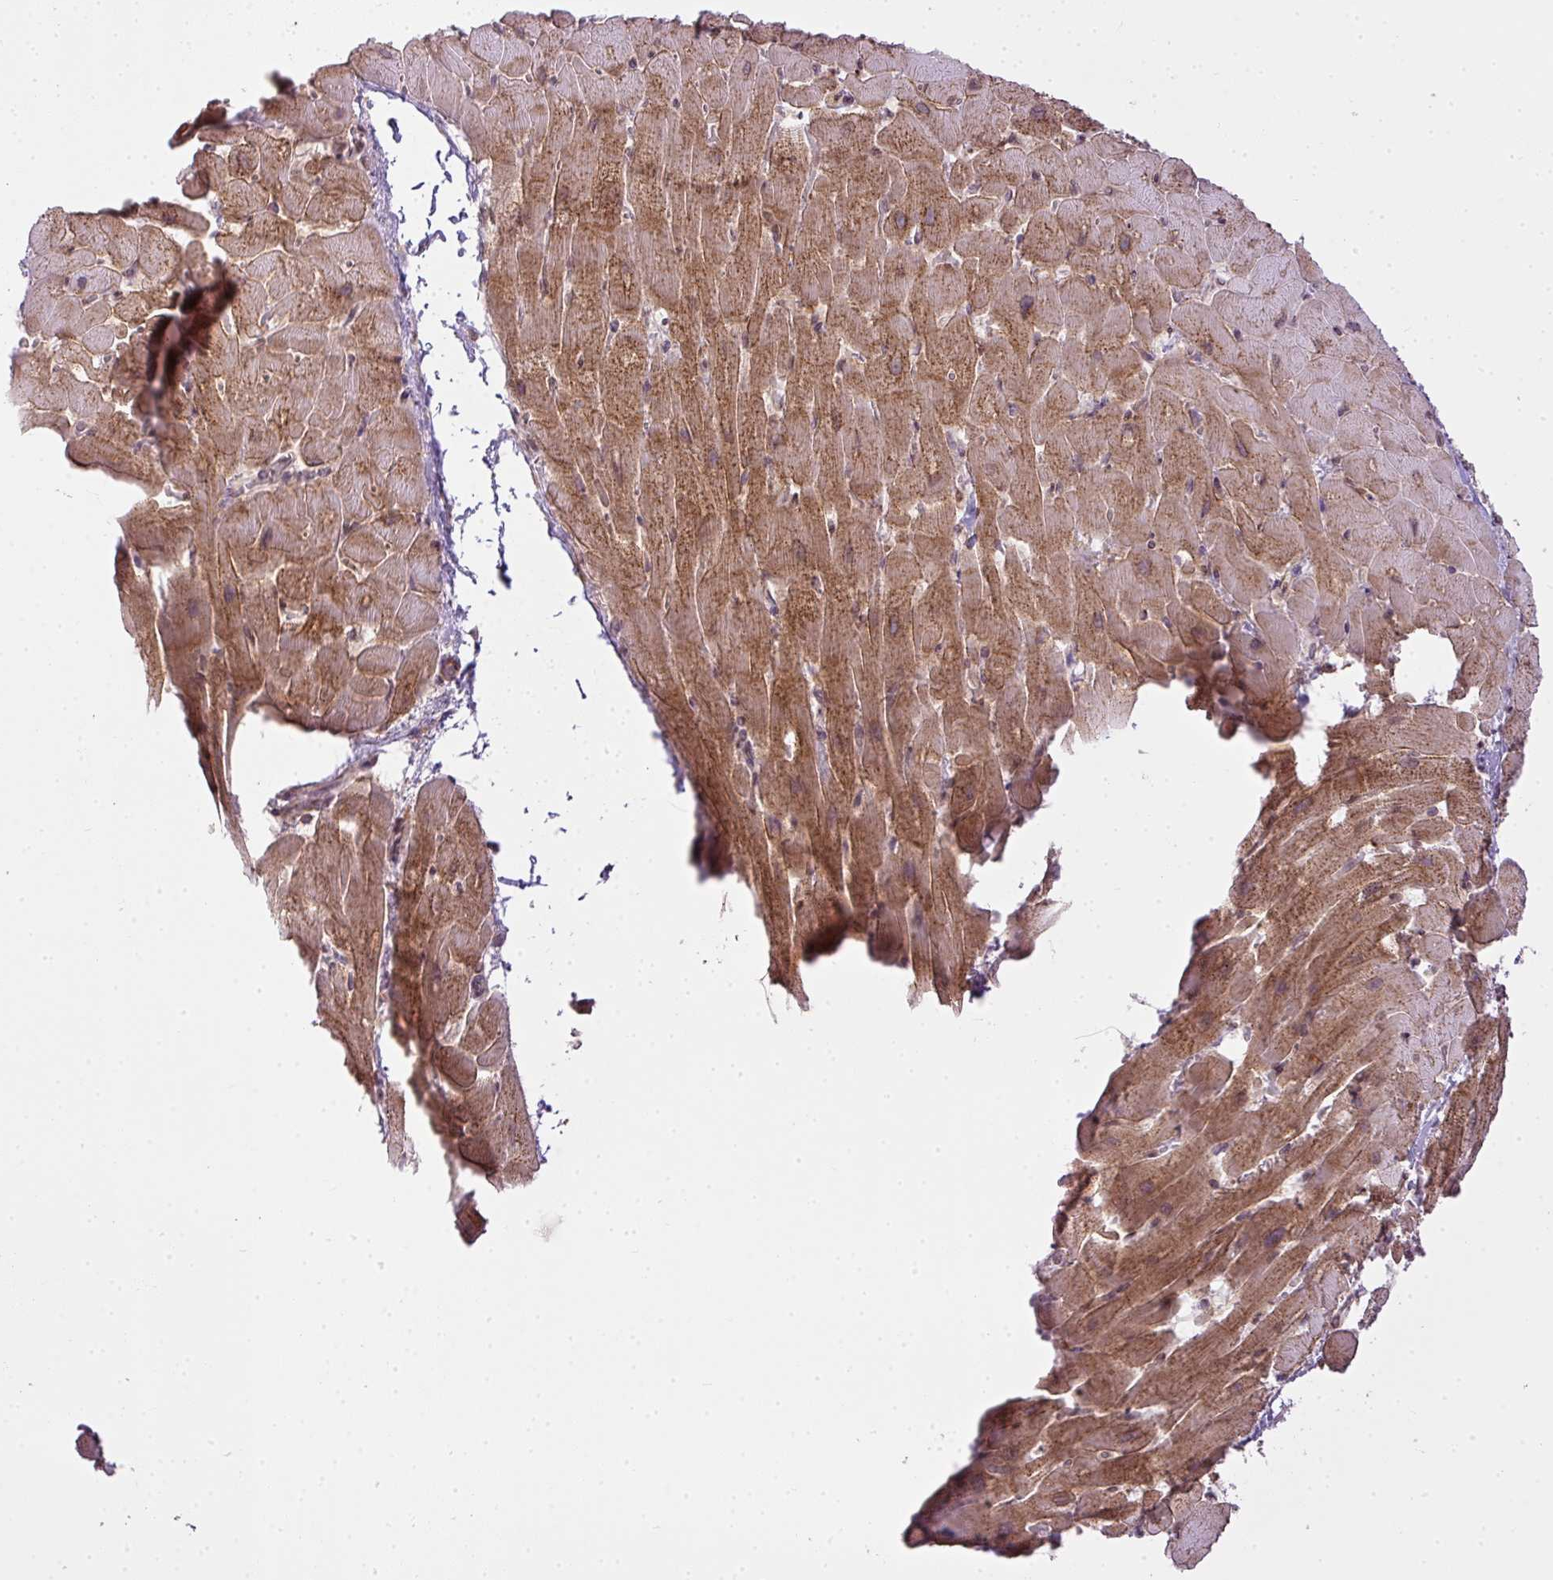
{"staining": {"intensity": "moderate", "quantity": ">75%", "location": "cytoplasmic/membranous"}, "tissue": "heart muscle", "cell_type": "Cardiomyocytes", "image_type": "normal", "snomed": [{"axis": "morphology", "description": "Normal tissue, NOS"}, {"axis": "topography", "description": "Heart"}], "caption": "About >75% of cardiomyocytes in normal human heart muscle show moderate cytoplasmic/membranous protein expression as visualized by brown immunohistochemical staining.", "gene": "COX18", "patient": {"sex": "male", "age": 37}}